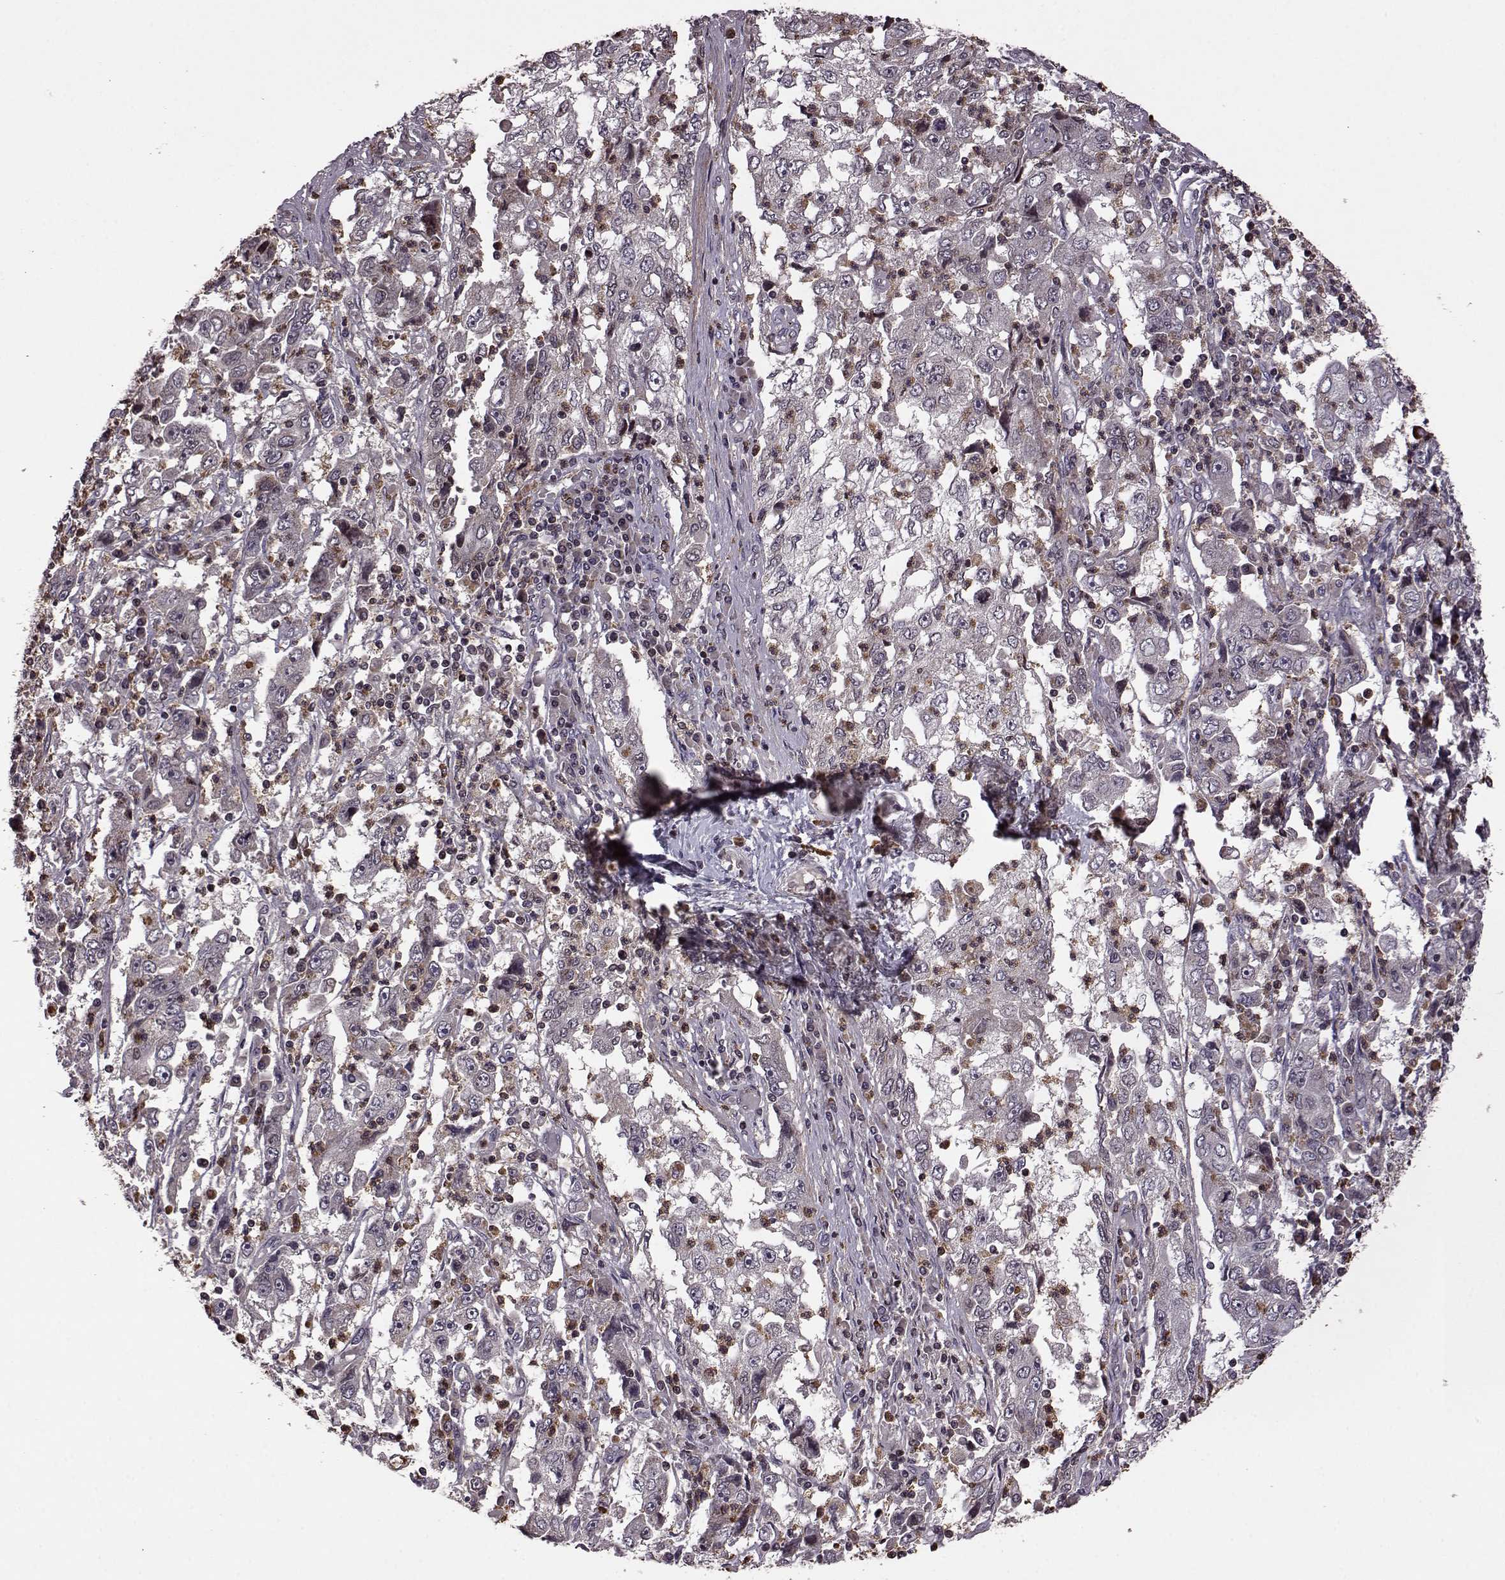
{"staining": {"intensity": "negative", "quantity": "none", "location": "none"}, "tissue": "cervical cancer", "cell_type": "Tumor cells", "image_type": "cancer", "snomed": [{"axis": "morphology", "description": "Squamous cell carcinoma, NOS"}, {"axis": "topography", "description": "Cervix"}], "caption": "DAB (3,3'-diaminobenzidine) immunohistochemical staining of cervical cancer demonstrates no significant positivity in tumor cells.", "gene": "TRMU", "patient": {"sex": "female", "age": 36}}